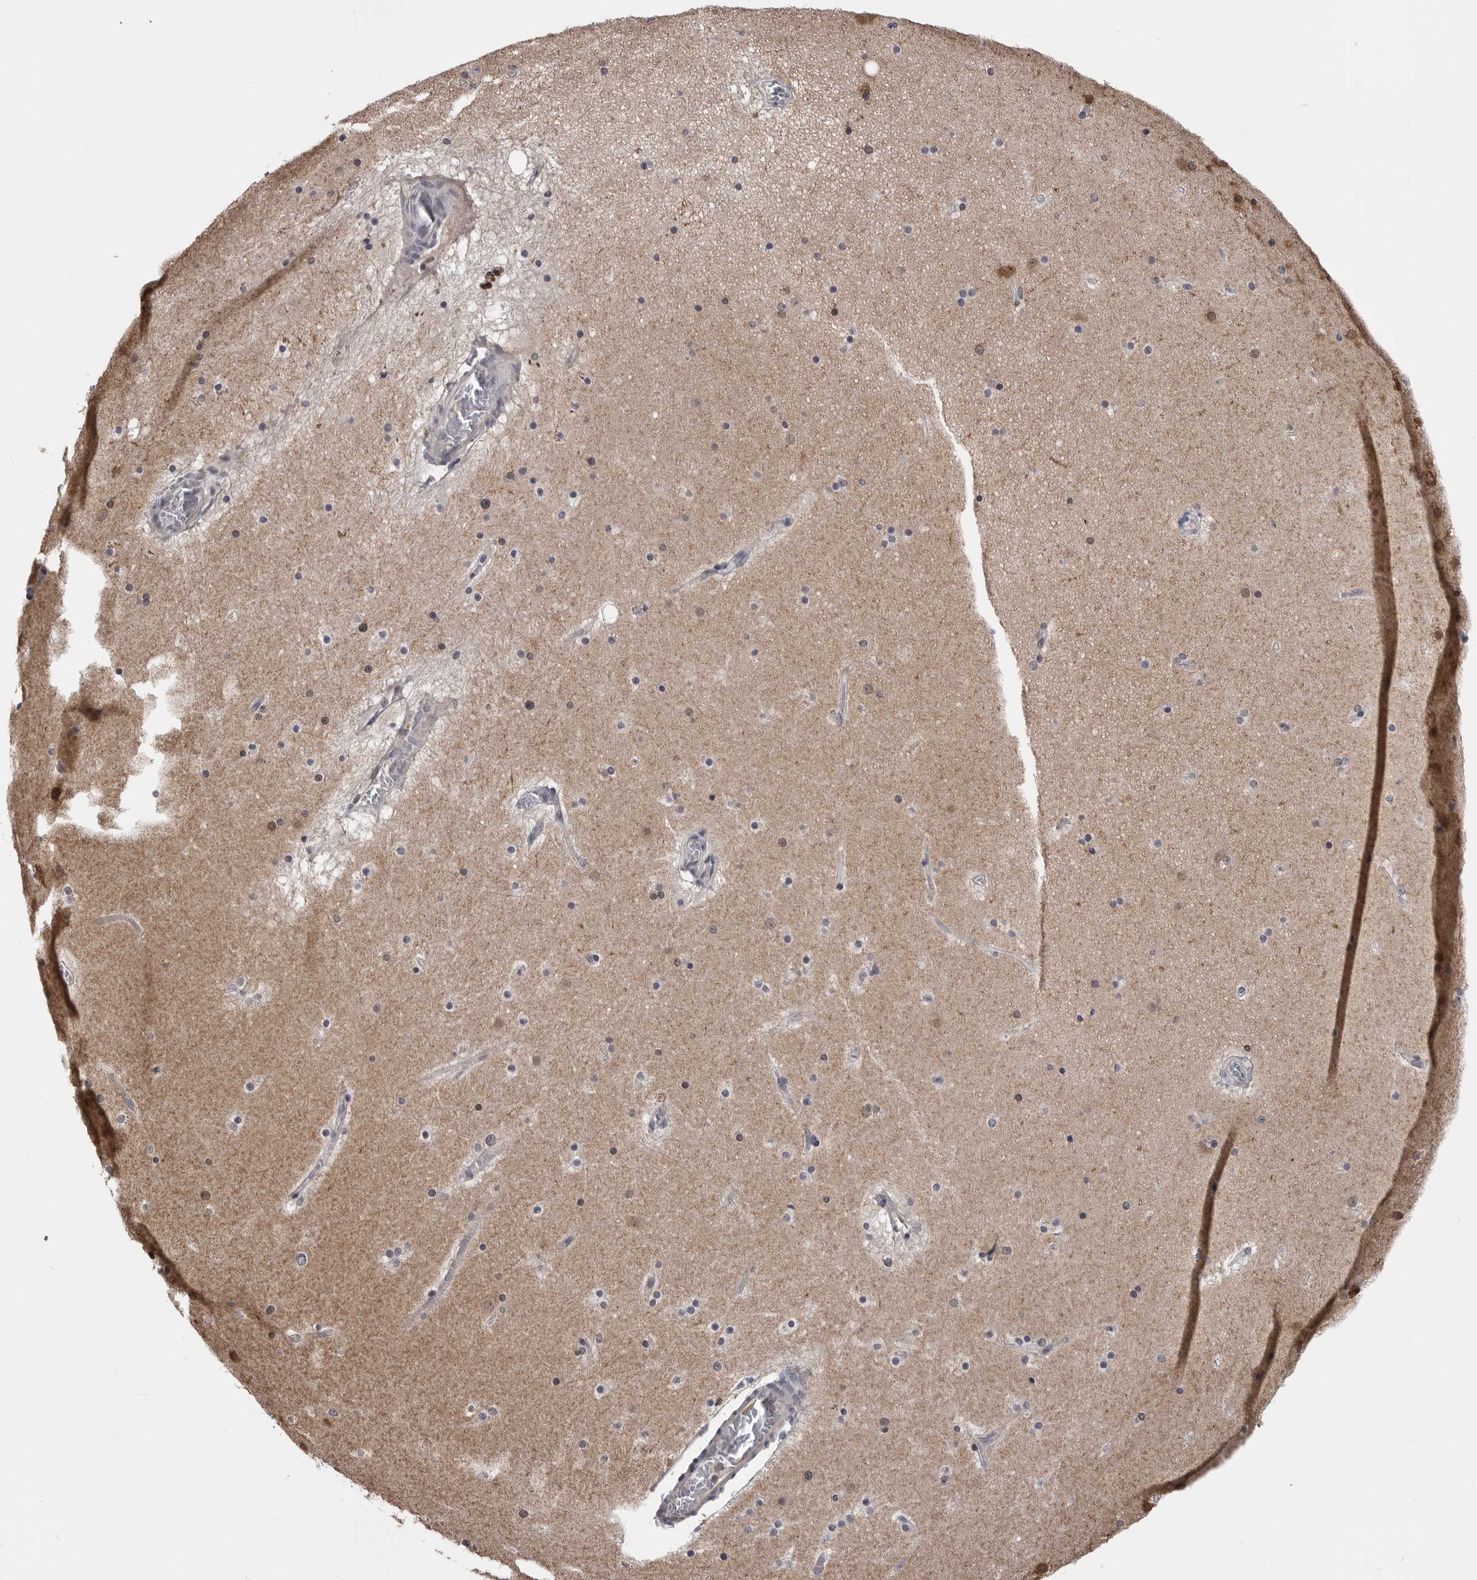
{"staining": {"intensity": "negative", "quantity": "none", "location": "none"}, "tissue": "cerebral cortex", "cell_type": "Endothelial cells", "image_type": "normal", "snomed": [{"axis": "morphology", "description": "Normal tissue, NOS"}, {"axis": "topography", "description": "Cerebral cortex"}], "caption": "Immunohistochemistry of benign cerebral cortex displays no expression in endothelial cells. (Stains: DAB immunohistochemistry with hematoxylin counter stain, Microscopy: brightfield microscopy at high magnification).", "gene": "DLG2", "patient": {"sex": "male", "age": 57}}